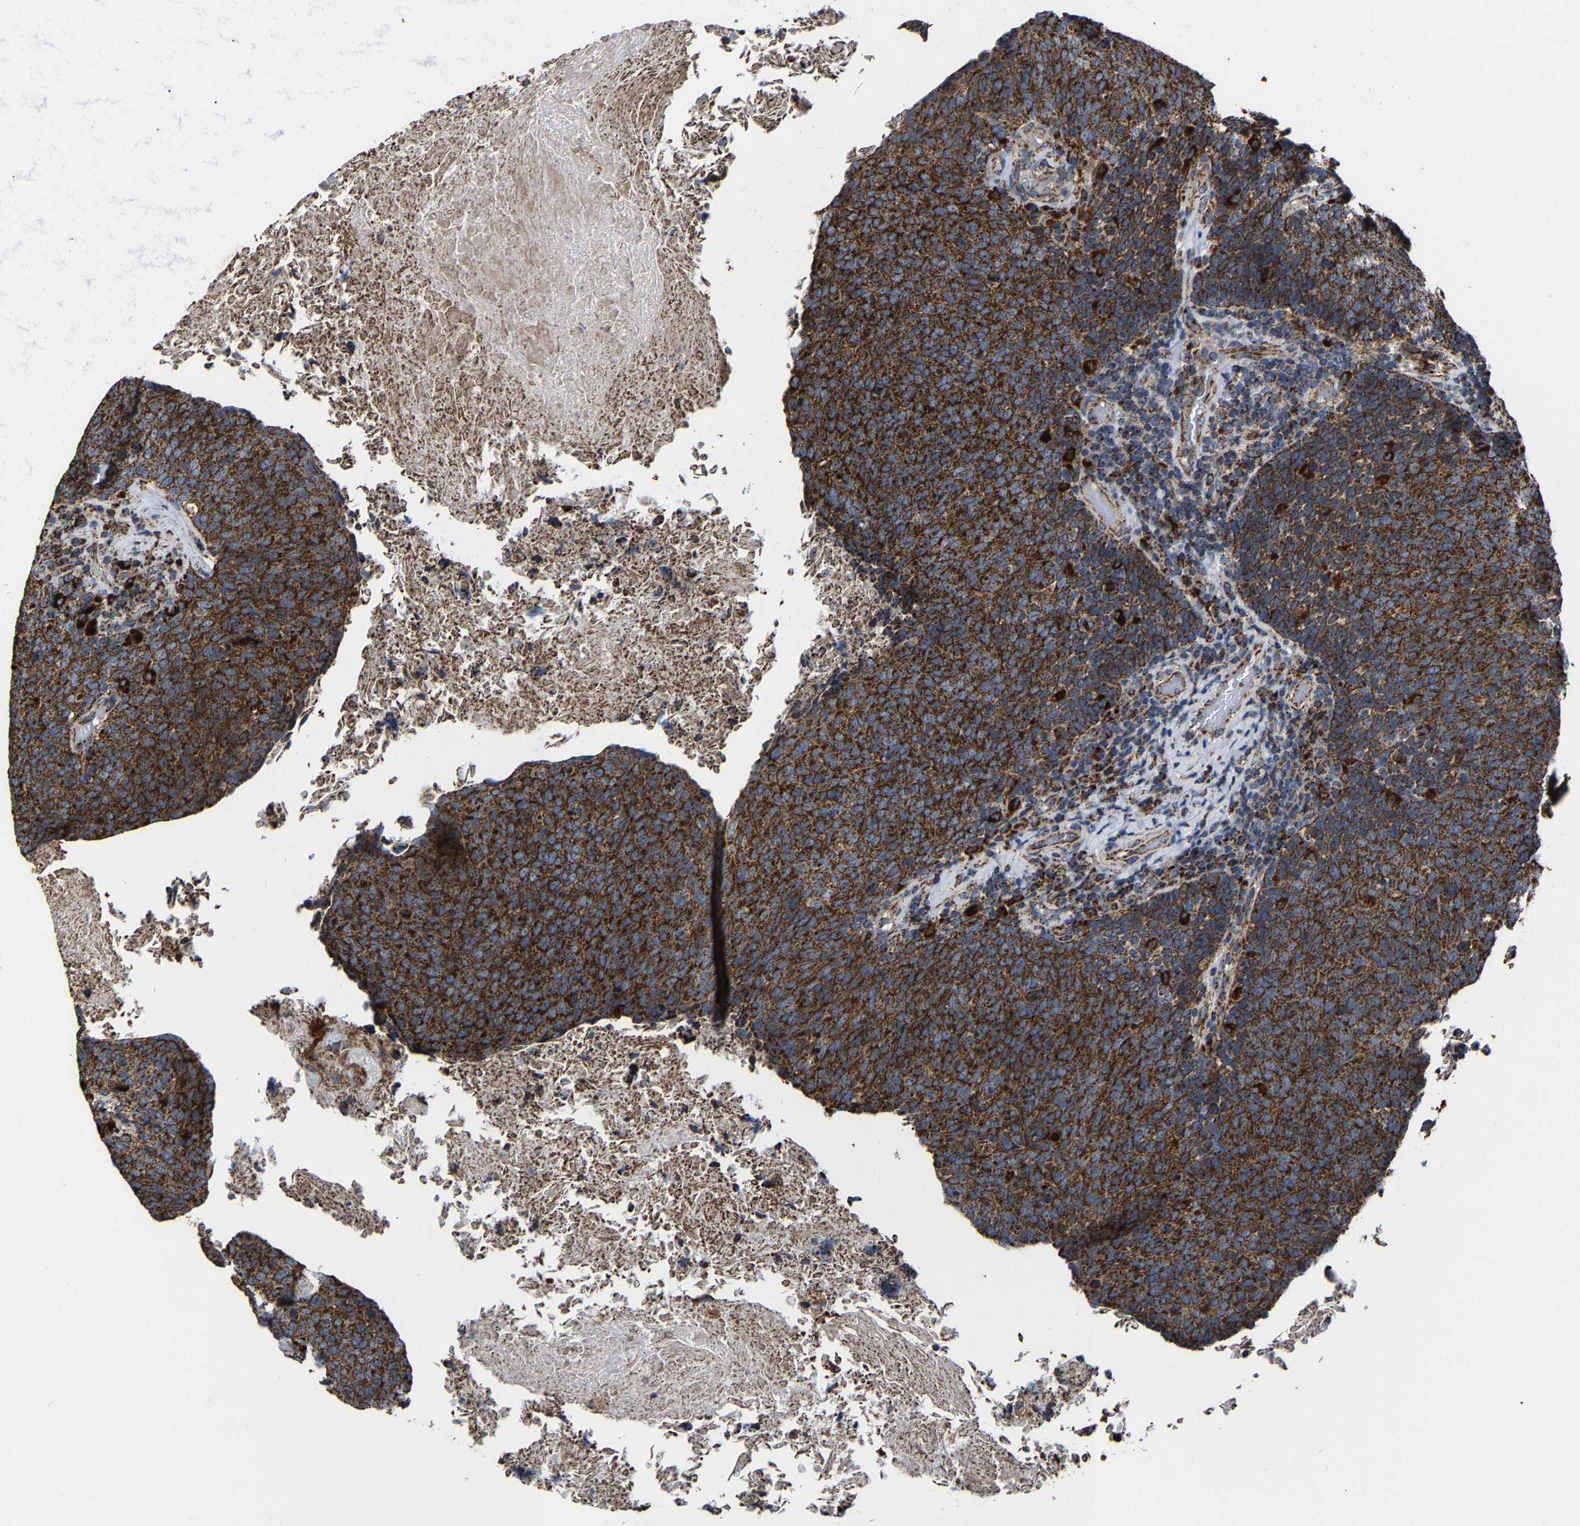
{"staining": {"intensity": "strong", "quantity": ">75%", "location": "cytoplasmic/membranous"}, "tissue": "head and neck cancer", "cell_type": "Tumor cells", "image_type": "cancer", "snomed": [{"axis": "morphology", "description": "Squamous cell carcinoma, NOS"}, {"axis": "morphology", "description": "Squamous cell carcinoma, metastatic, NOS"}, {"axis": "topography", "description": "Lymph node"}, {"axis": "topography", "description": "Head-Neck"}], "caption": "There is high levels of strong cytoplasmic/membranous positivity in tumor cells of metastatic squamous cell carcinoma (head and neck), as demonstrated by immunohistochemical staining (brown color).", "gene": "NDUFV3", "patient": {"sex": "male", "age": 62}}